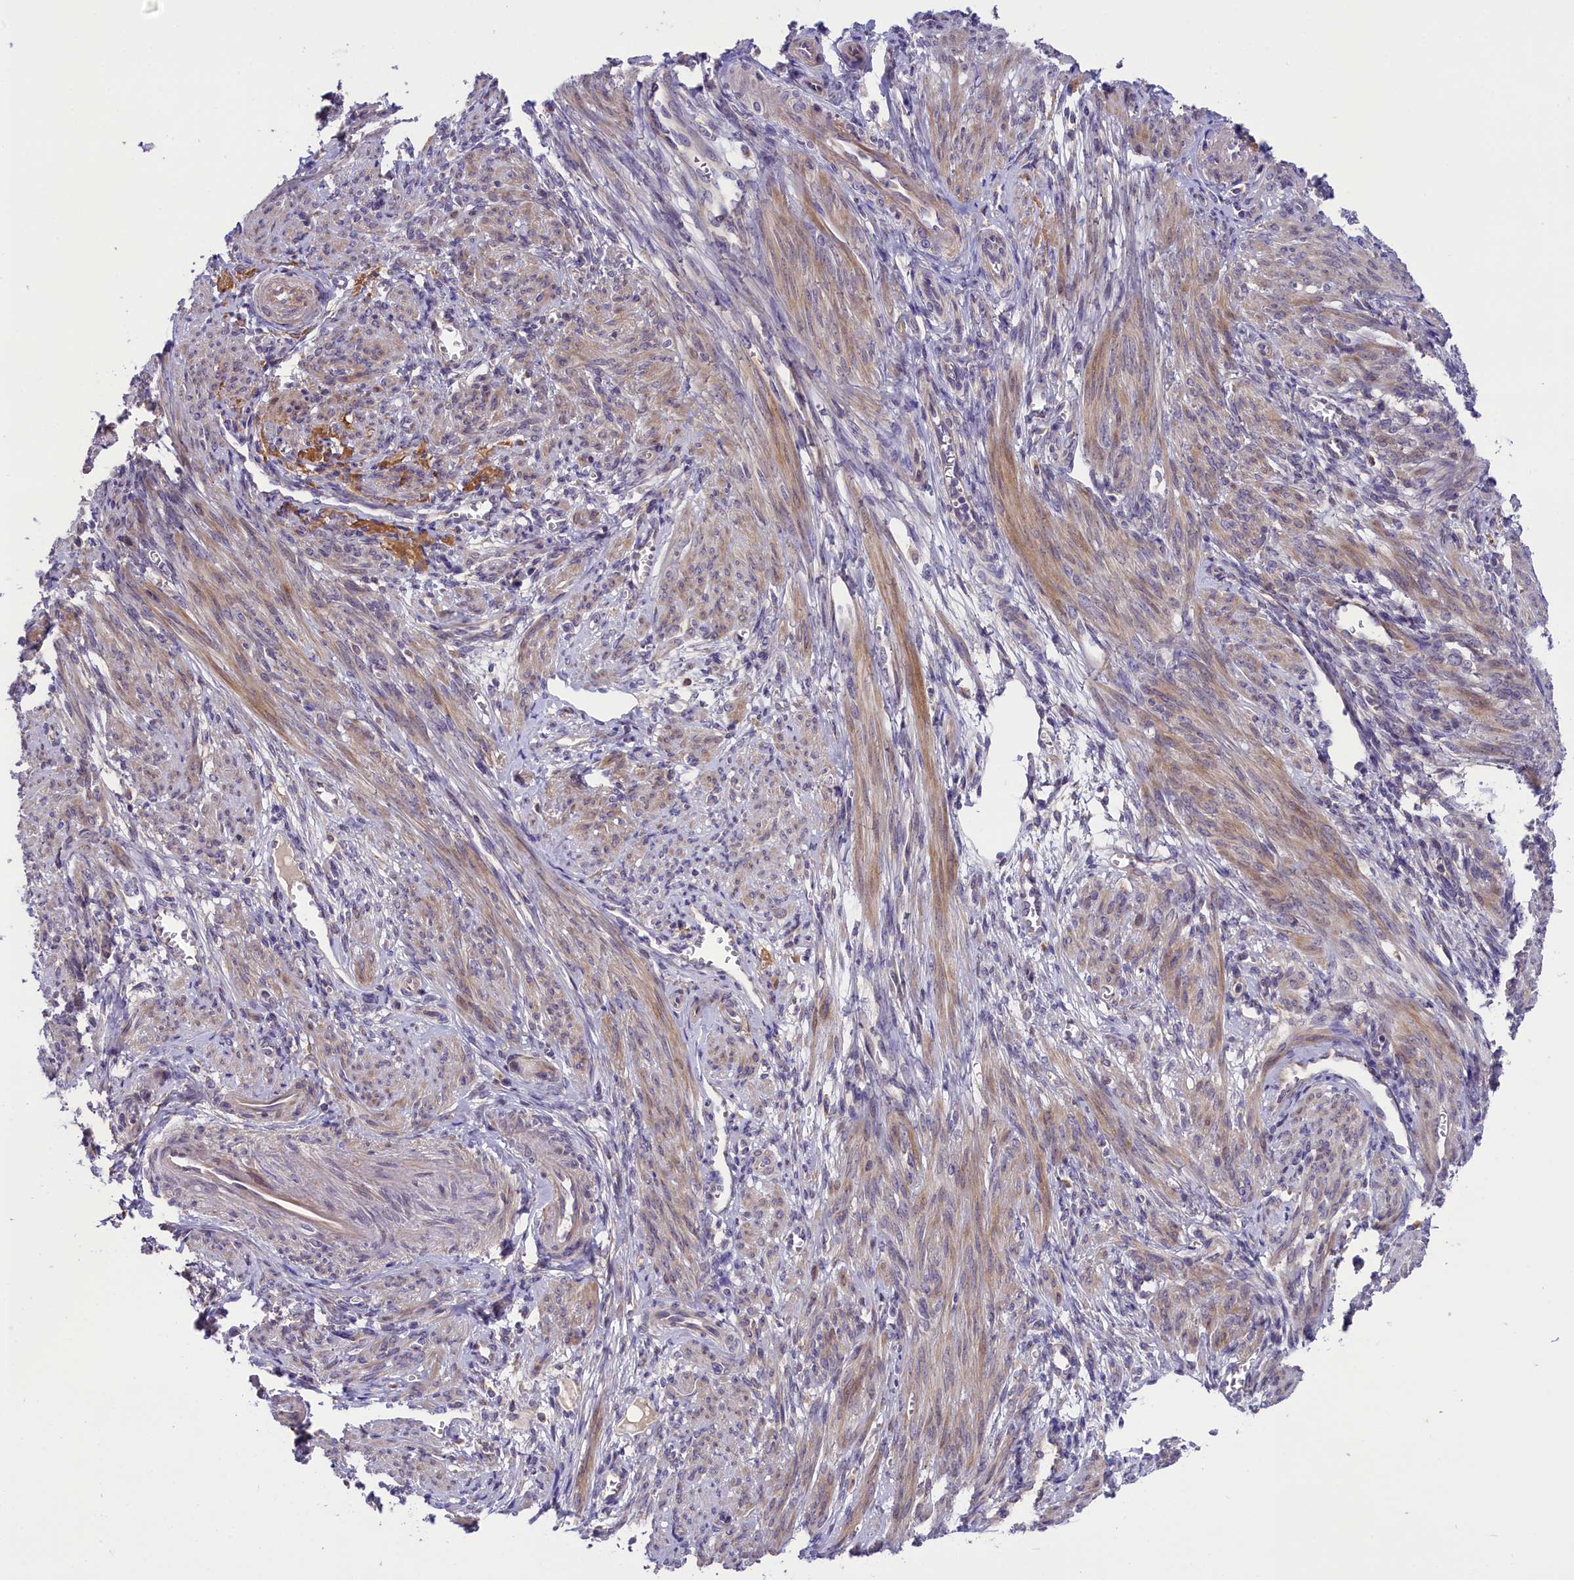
{"staining": {"intensity": "moderate", "quantity": "25%-75%", "location": "cytoplasmic/membranous"}, "tissue": "smooth muscle", "cell_type": "Smooth muscle cells", "image_type": "normal", "snomed": [{"axis": "morphology", "description": "Normal tissue, NOS"}, {"axis": "topography", "description": "Smooth muscle"}], "caption": "Smooth muscle stained with IHC reveals moderate cytoplasmic/membranous staining in approximately 25%-75% of smooth muscle cells.", "gene": "ABCC10", "patient": {"sex": "female", "age": 39}}